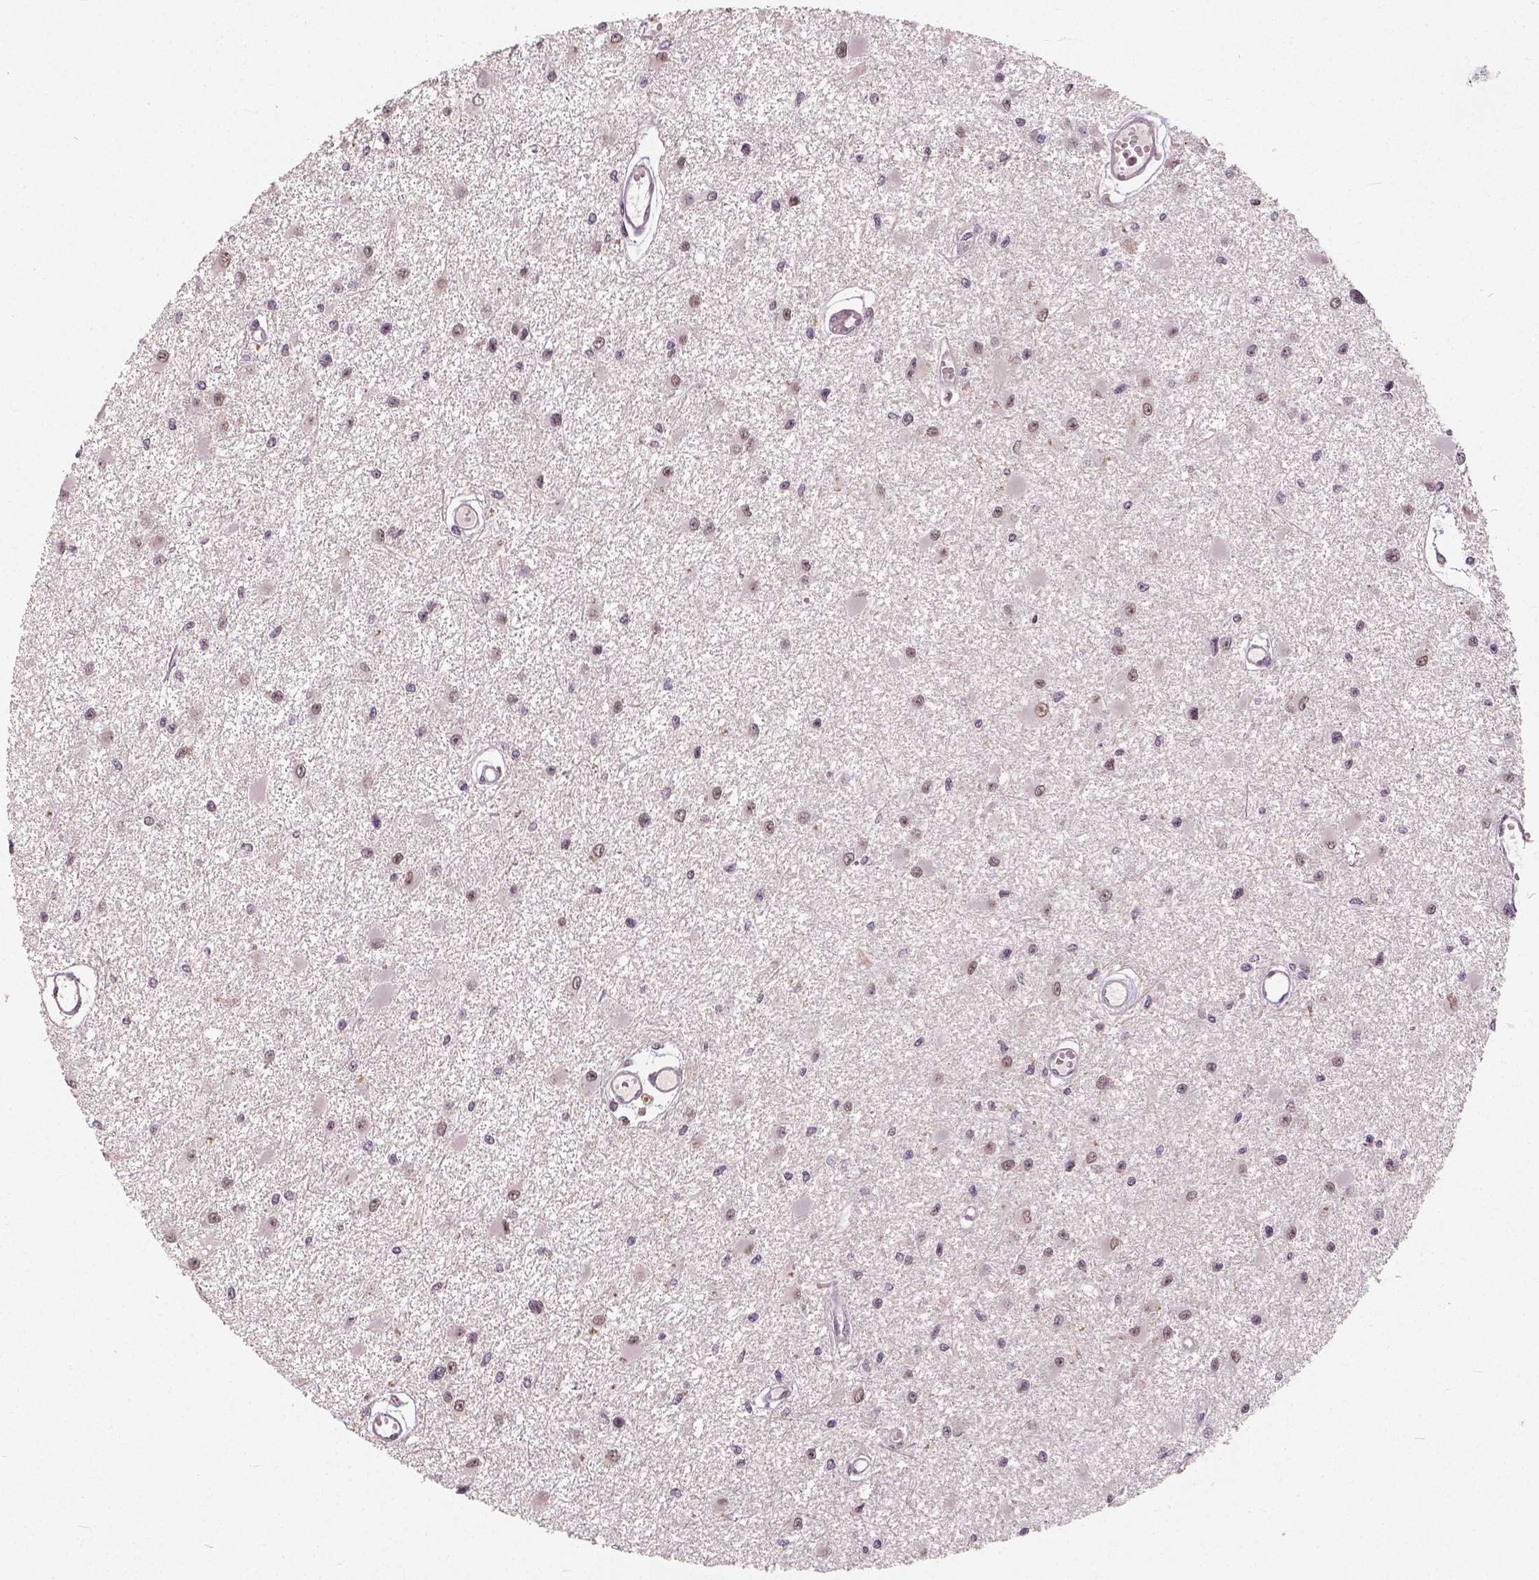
{"staining": {"intensity": "weak", "quantity": ">75%", "location": "nuclear"}, "tissue": "glioma", "cell_type": "Tumor cells", "image_type": "cancer", "snomed": [{"axis": "morphology", "description": "Glioma, malignant, High grade"}, {"axis": "topography", "description": "Brain"}], "caption": "Human glioma stained for a protein (brown) demonstrates weak nuclear positive staining in approximately >75% of tumor cells.", "gene": "HMBOX1", "patient": {"sex": "male", "age": 54}}